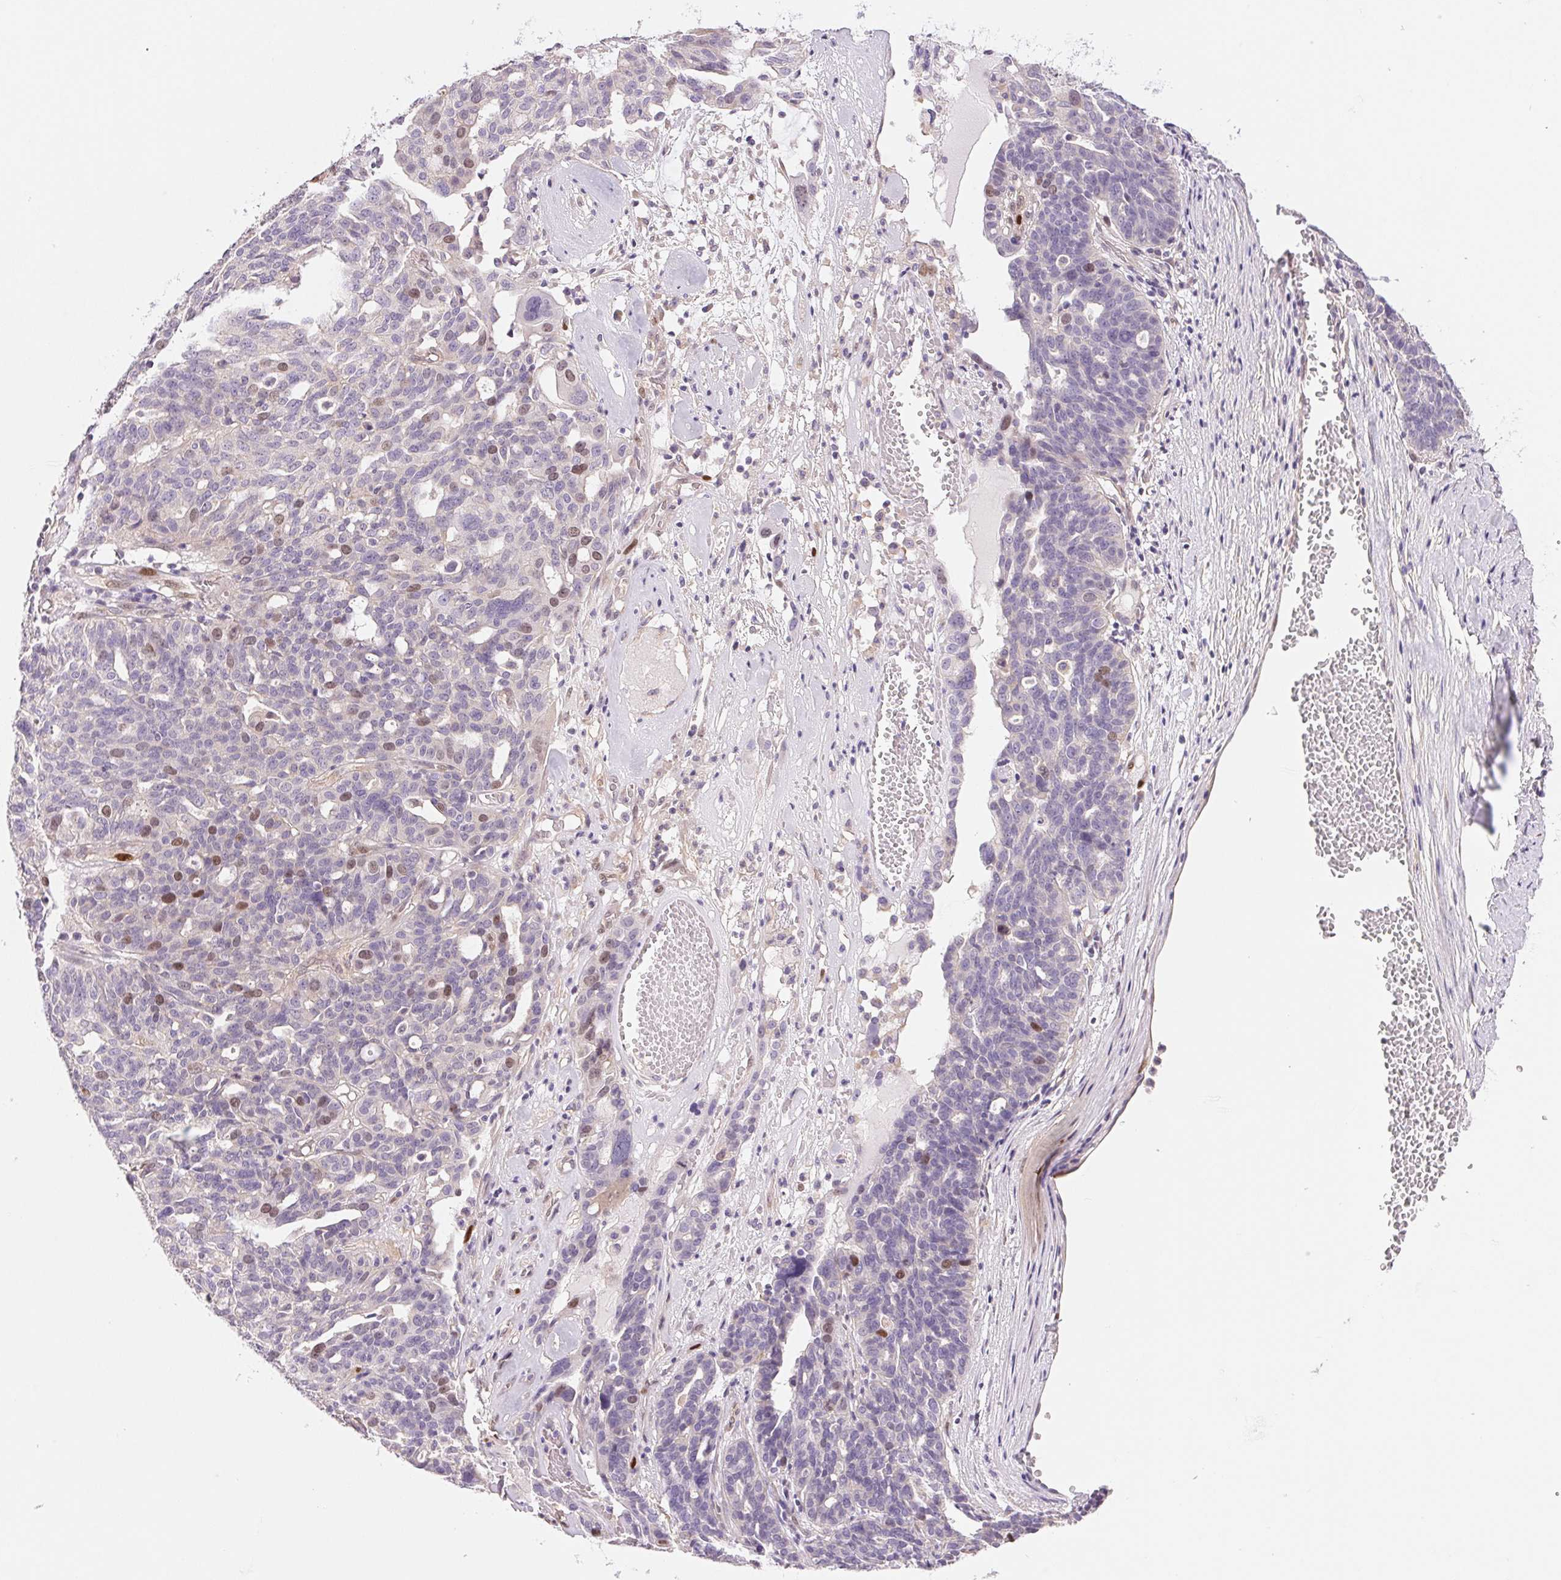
{"staining": {"intensity": "moderate", "quantity": "<25%", "location": "nuclear"}, "tissue": "ovarian cancer", "cell_type": "Tumor cells", "image_type": "cancer", "snomed": [{"axis": "morphology", "description": "Cystadenocarcinoma, serous, NOS"}, {"axis": "topography", "description": "Ovary"}], "caption": "Protein expression analysis of human ovarian cancer reveals moderate nuclear expression in about <25% of tumor cells. The staining was performed using DAB to visualize the protein expression in brown, while the nuclei were stained in blue with hematoxylin (Magnification: 20x).", "gene": "SMTN", "patient": {"sex": "female", "age": 59}}